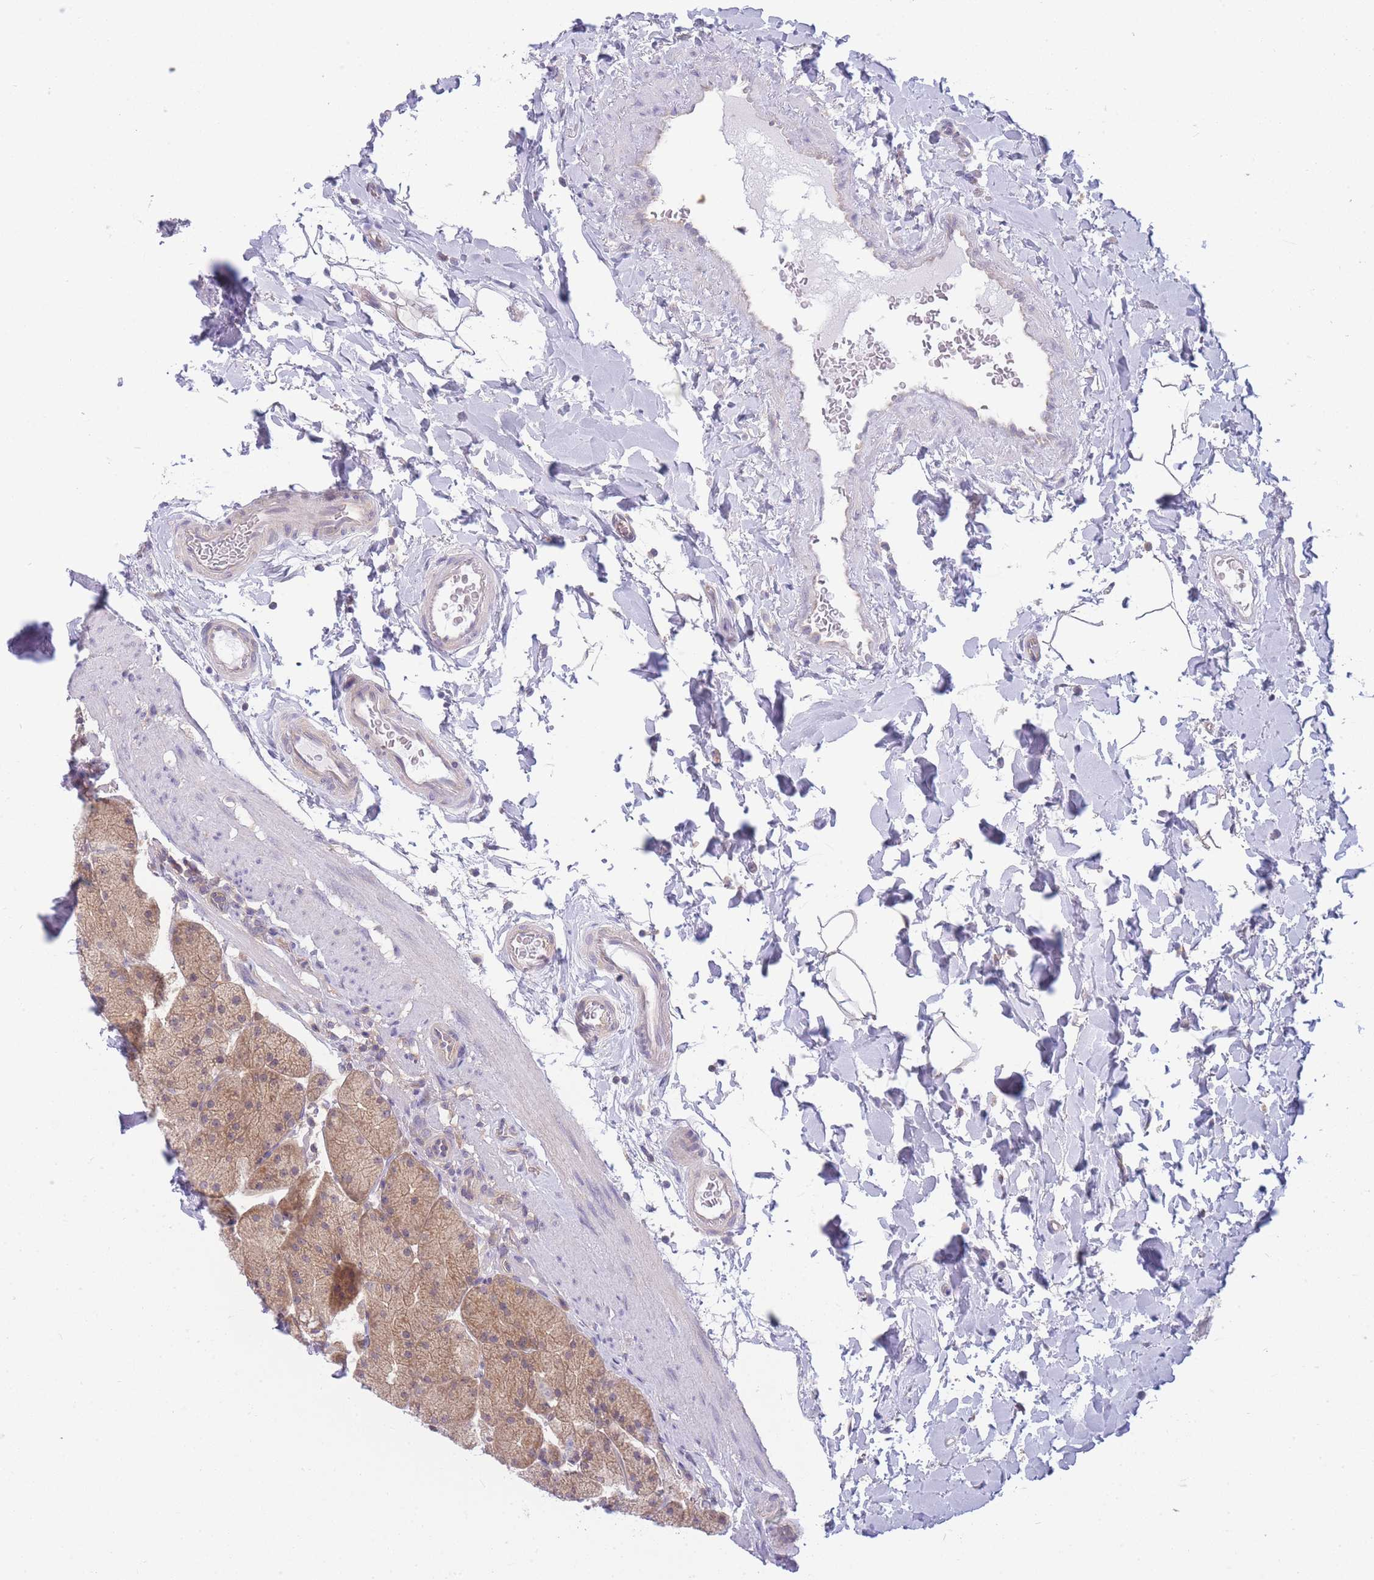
{"staining": {"intensity": "moderate", "quantity": ">75%", "location": "cytoplasmic/membranous"}, "tissue": "stomach", "cell_type": "Glandular cells", "image_type": "normal", "snomed": [{"axis": "morphology", "description": "Normal tissue, NOS"}, {"axis": "topography", "description": "Stomach, upper"}, {"axis": "topography", "description": "Stomach, lower"}], "caption": "Immunohistochemistry micrograph of unremarkable human stomach stained for a protein (brown), which demonstrates medium levels of moderate cytoplasmic/membranous expression in about >75% of glandular cells.", "gene": "PFDN6", "patient": {"sex": "male", "age": 67}}